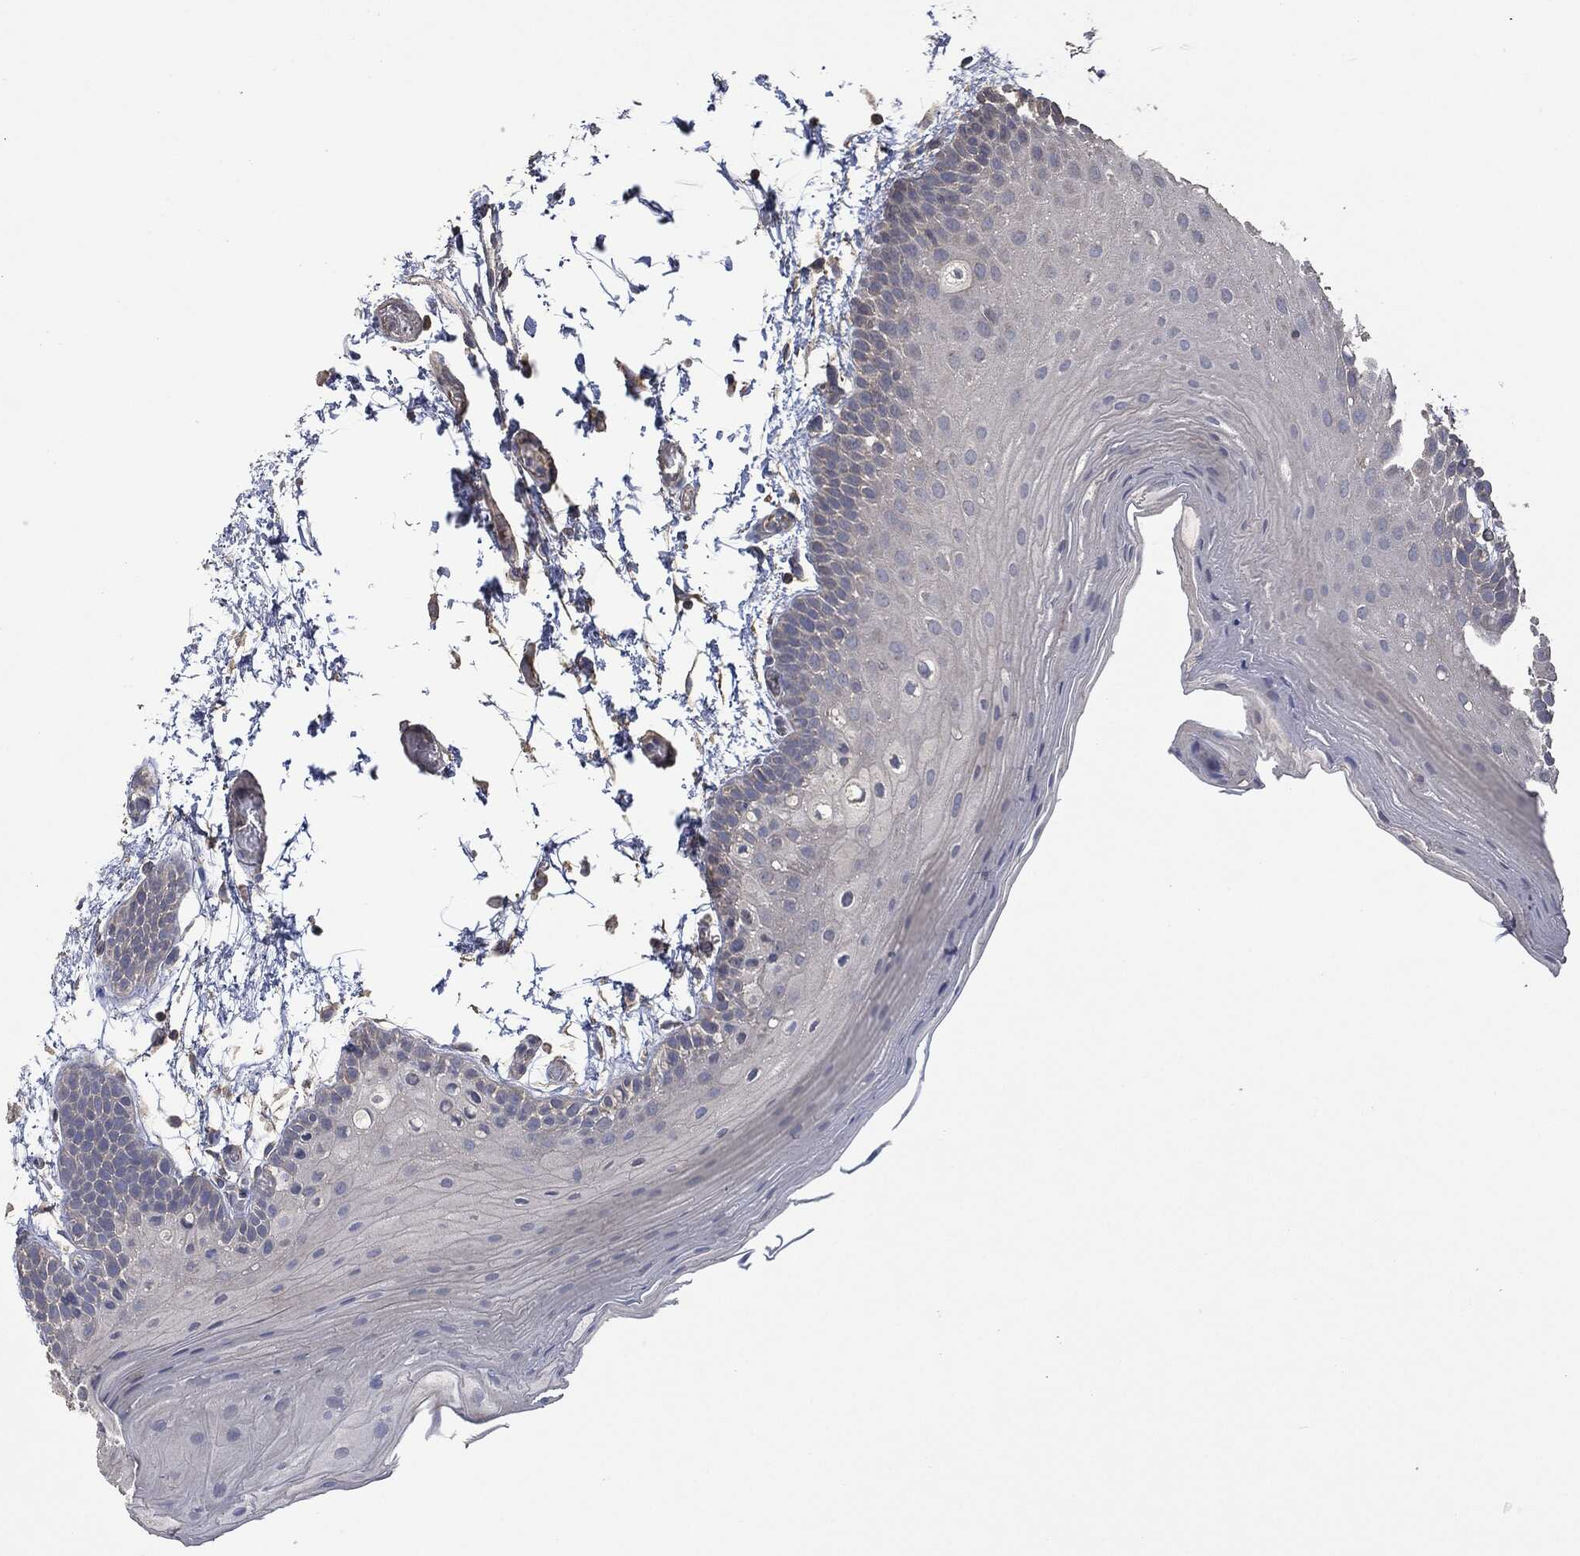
{"staining": {"intensity": "negative", "quantity": "none", "location": "none"}, "tissue": "oral mucosa", "cell_type": "Squamous epithelial cells", "image_type": "normal", "snomed": [{"axis": "morphology", "description": "Normal tissue, NOS"}, {"axis": "topography", "description": "Oral tissue"}], "caption": "An IHC image of normal oral mucosa is shown. There is no staining in squamous epithelial cells of oral mucosa.", "gene": "MSLN", "patient": {"sex": "male", "age": 62}}